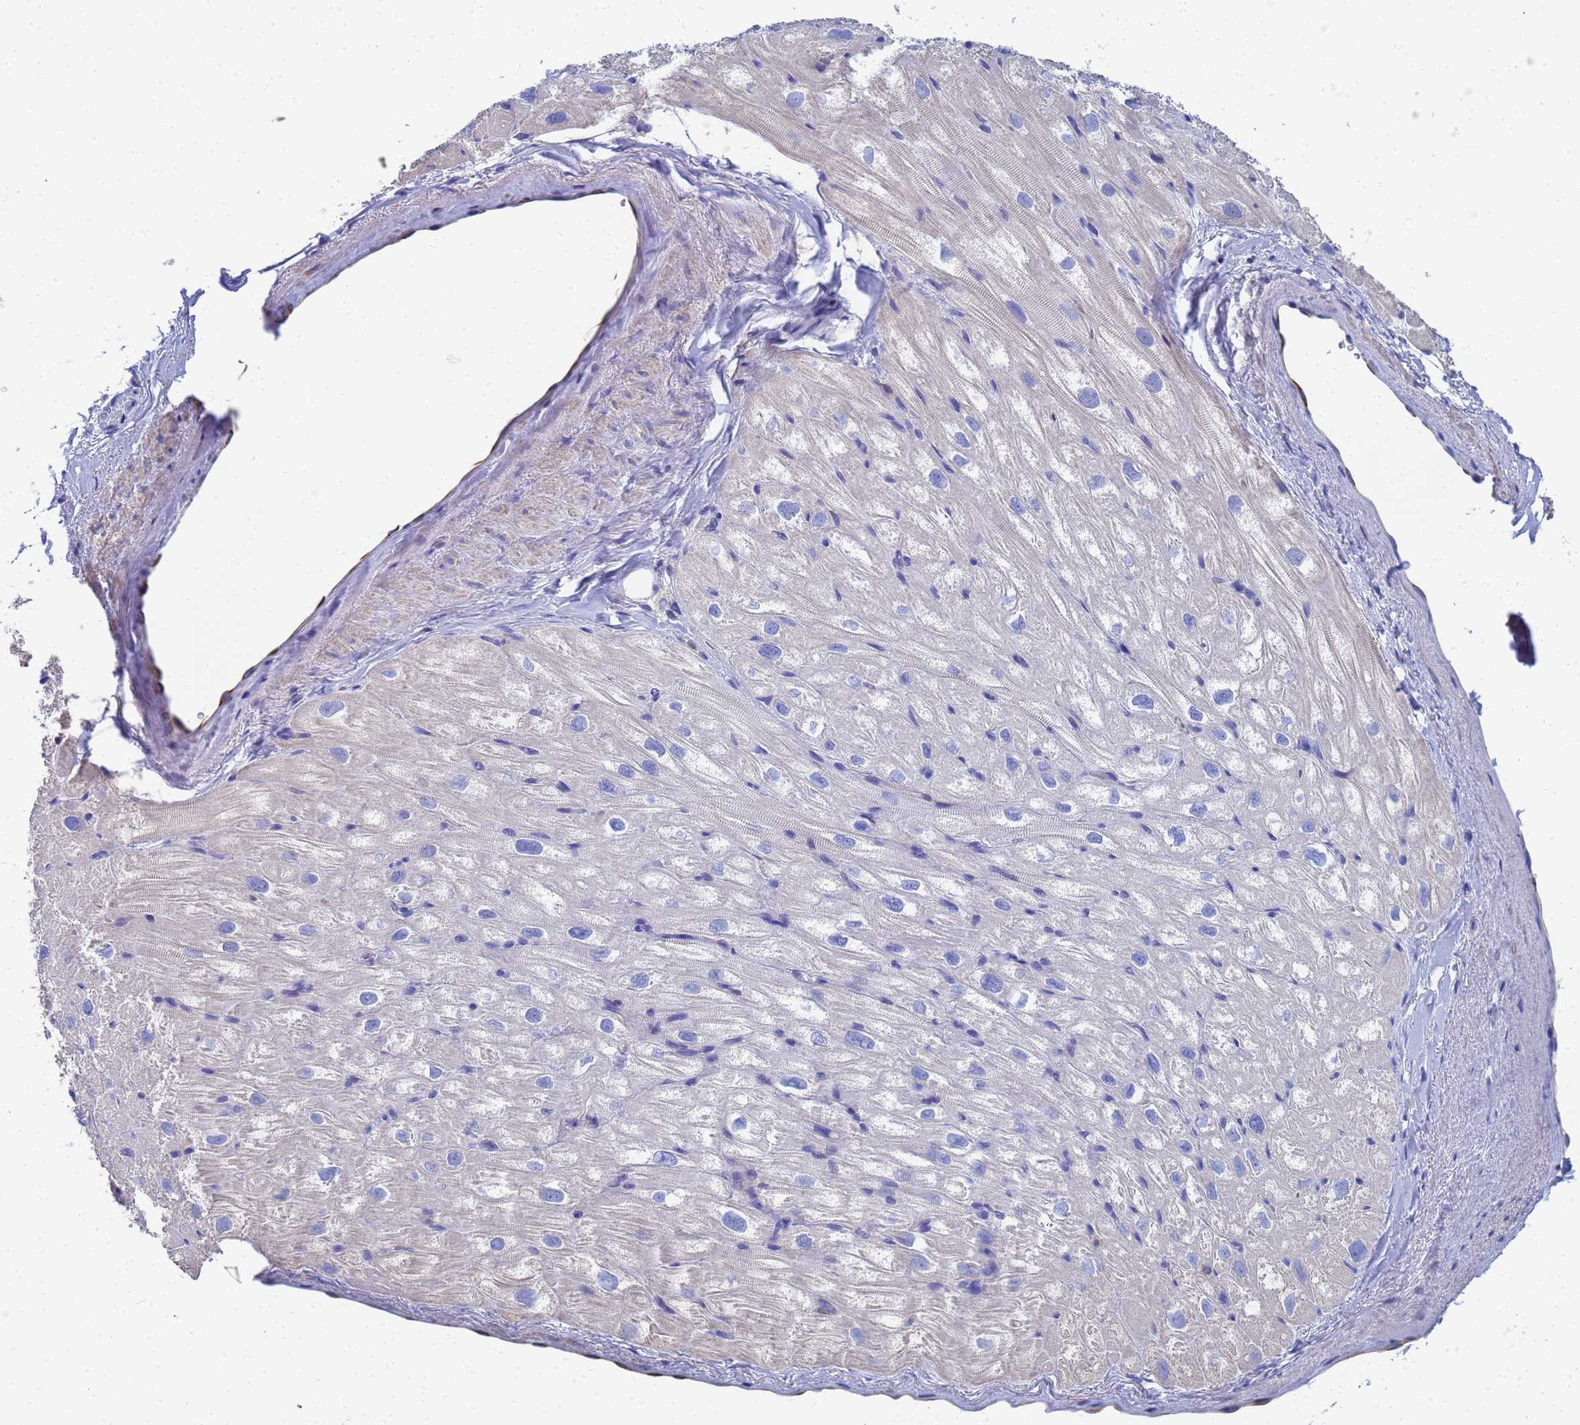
{"staining": {"intensity": "negative", "quantity": "none", "location": "none"}, "tissue": "heart muscle", "cell_type": "Cardiomyocytes", "image_type": "normal", "snomed": [{"axis": "morphology", "description": "Normal tissue, NOS"}, {"axis": "topography", "description": "Heart"}], "caption": "Cardiomyocytes are negative for brown protein staining in normal heart muscle. (DAB immunohistochemistry (IHC), high magnification).", "gene": "GCHFR", "patient": {"sex": "male", "age": 50}}